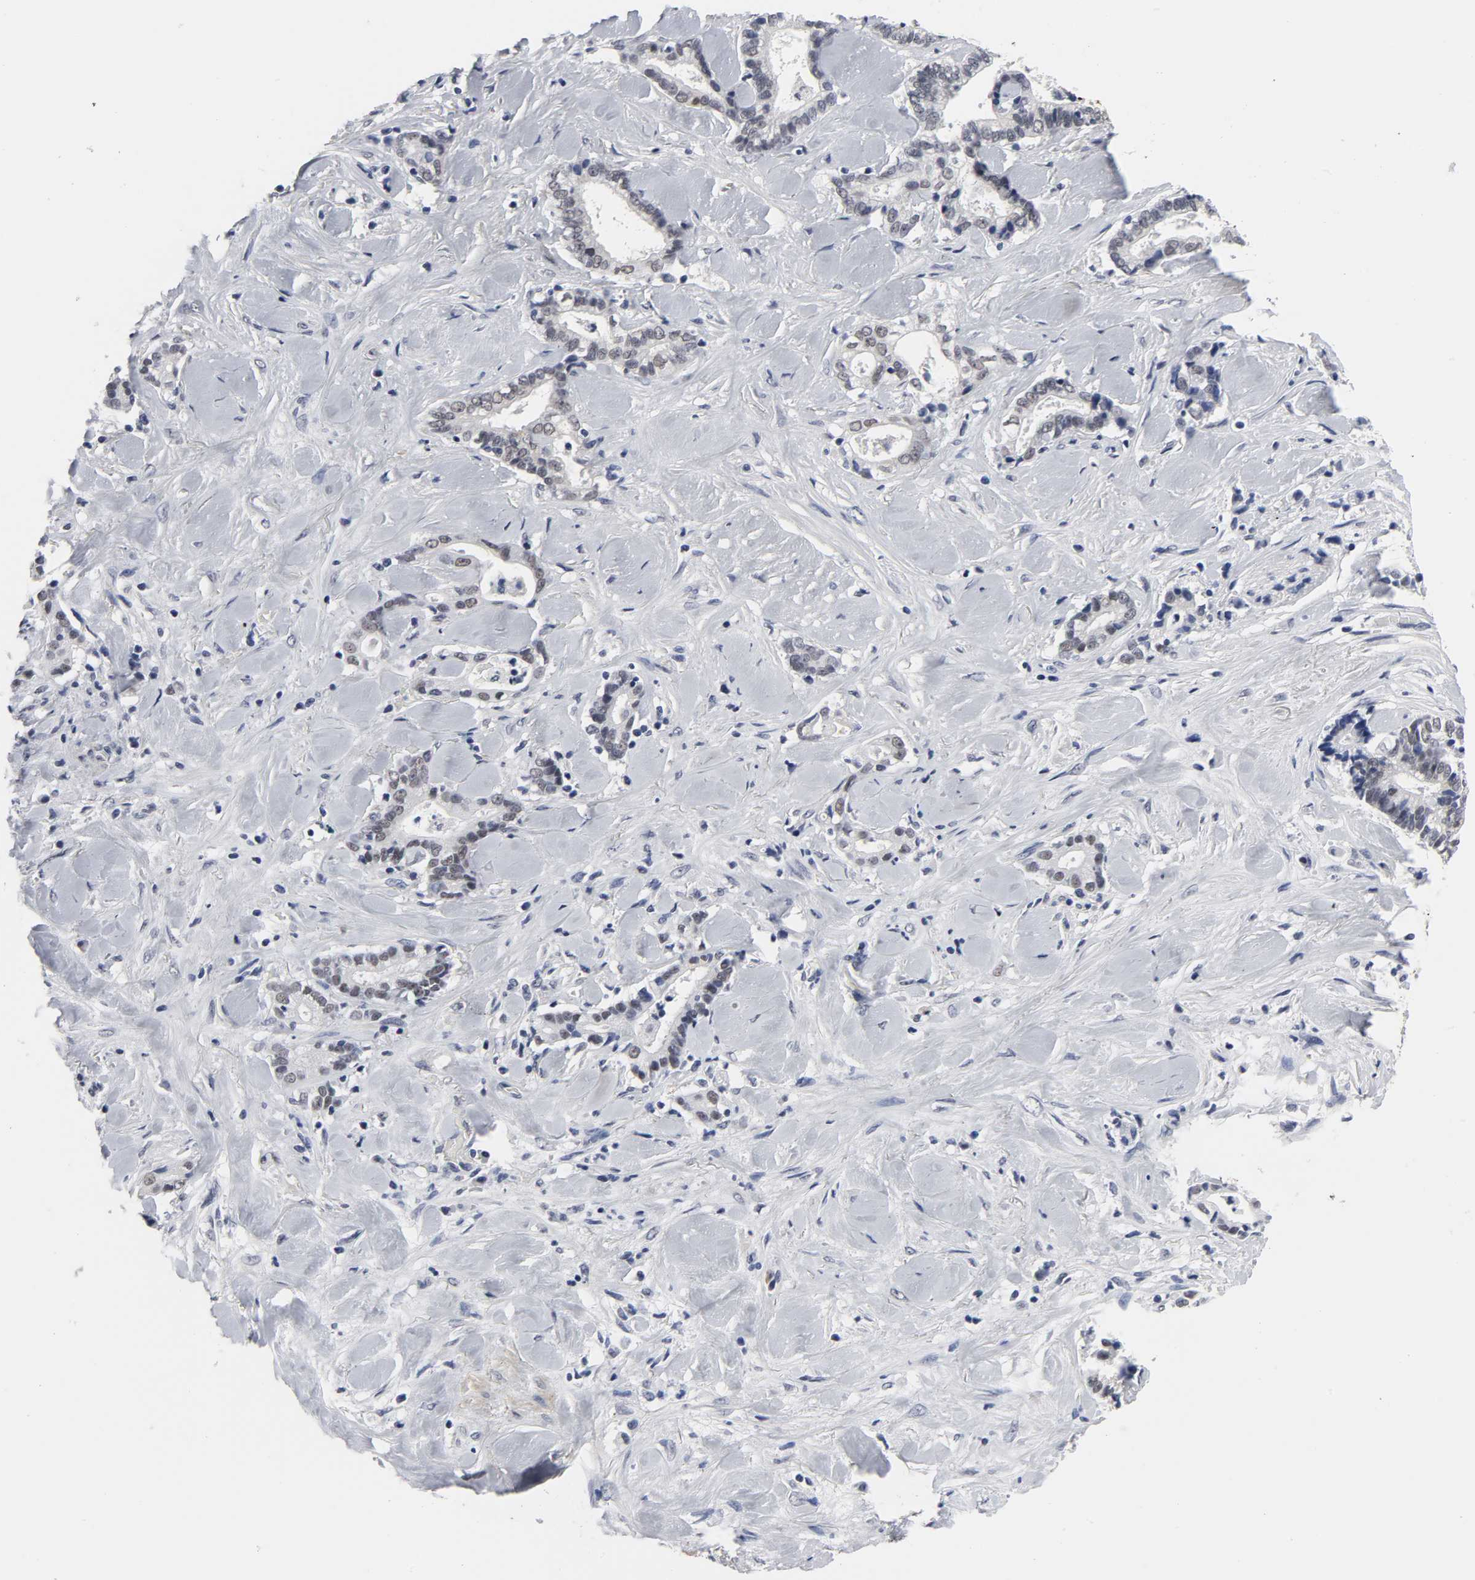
{"staining": {"intensity": "moderate", "quantity": ">75%", "location": "cytoplasmic/membranous"}, "tissue": "liver cancer", "cell_type": "Tumor cells", "image_type": "cancer", "snomed": [{"axis": "morphology", "description": "Cholangiocarcinoma"}, {"axis": "topography", "description": "Liver"}], "caption": "Cholangiocarcinoma (liver) tissue reveals moderate cytoplasmic/membranous staining in approximately >75% of tumor cells, visualized by immunohistochemistry.", "gene": "GRHL2", "patient": {"sex": "male", "age": 57}}